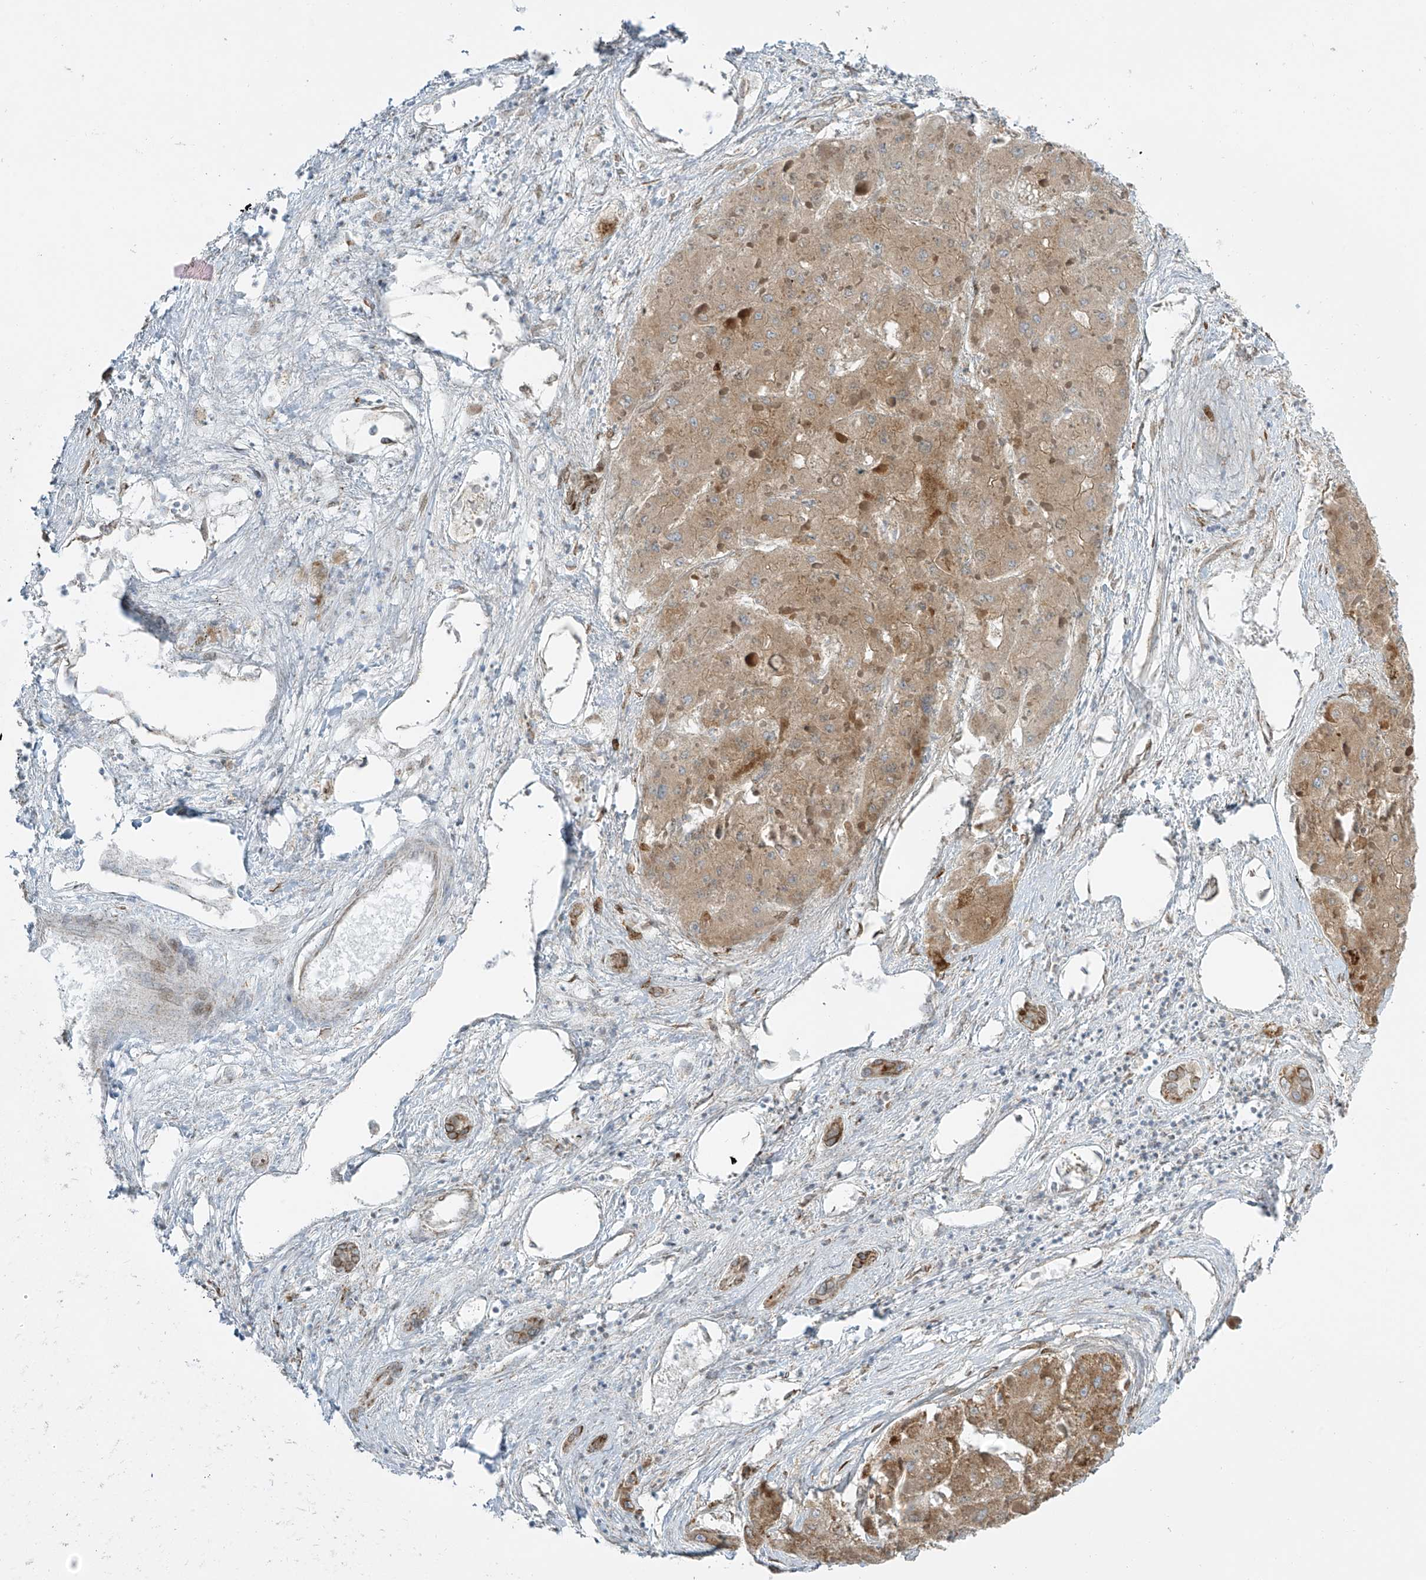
{"staining": {"intensity": "moderate", "quantity": ">75%", "location": "cytoplasmic/membranous"}, "tissue": "liver cancer", "cell_type": "Tumor cells", "image_type": "cancer", "snomed": [{"axis": "morphology", "description": "Carcinoma, Hepatocellular, NOS"}, {"axis": "topography", "description": "Liver"}], "caption": "DAB (3,3'-diaminobenzidine) immunohistochemical staining of liver hepatocellular carcinoma demonstrates moderate cytoplasmic/membranous protein staining in about >75% of tumor cells. (Brightfield microscopy of DAB IHC at high magnification).", "gene": "SMDT1", "patient": {"sex": "female", "age": 73}}